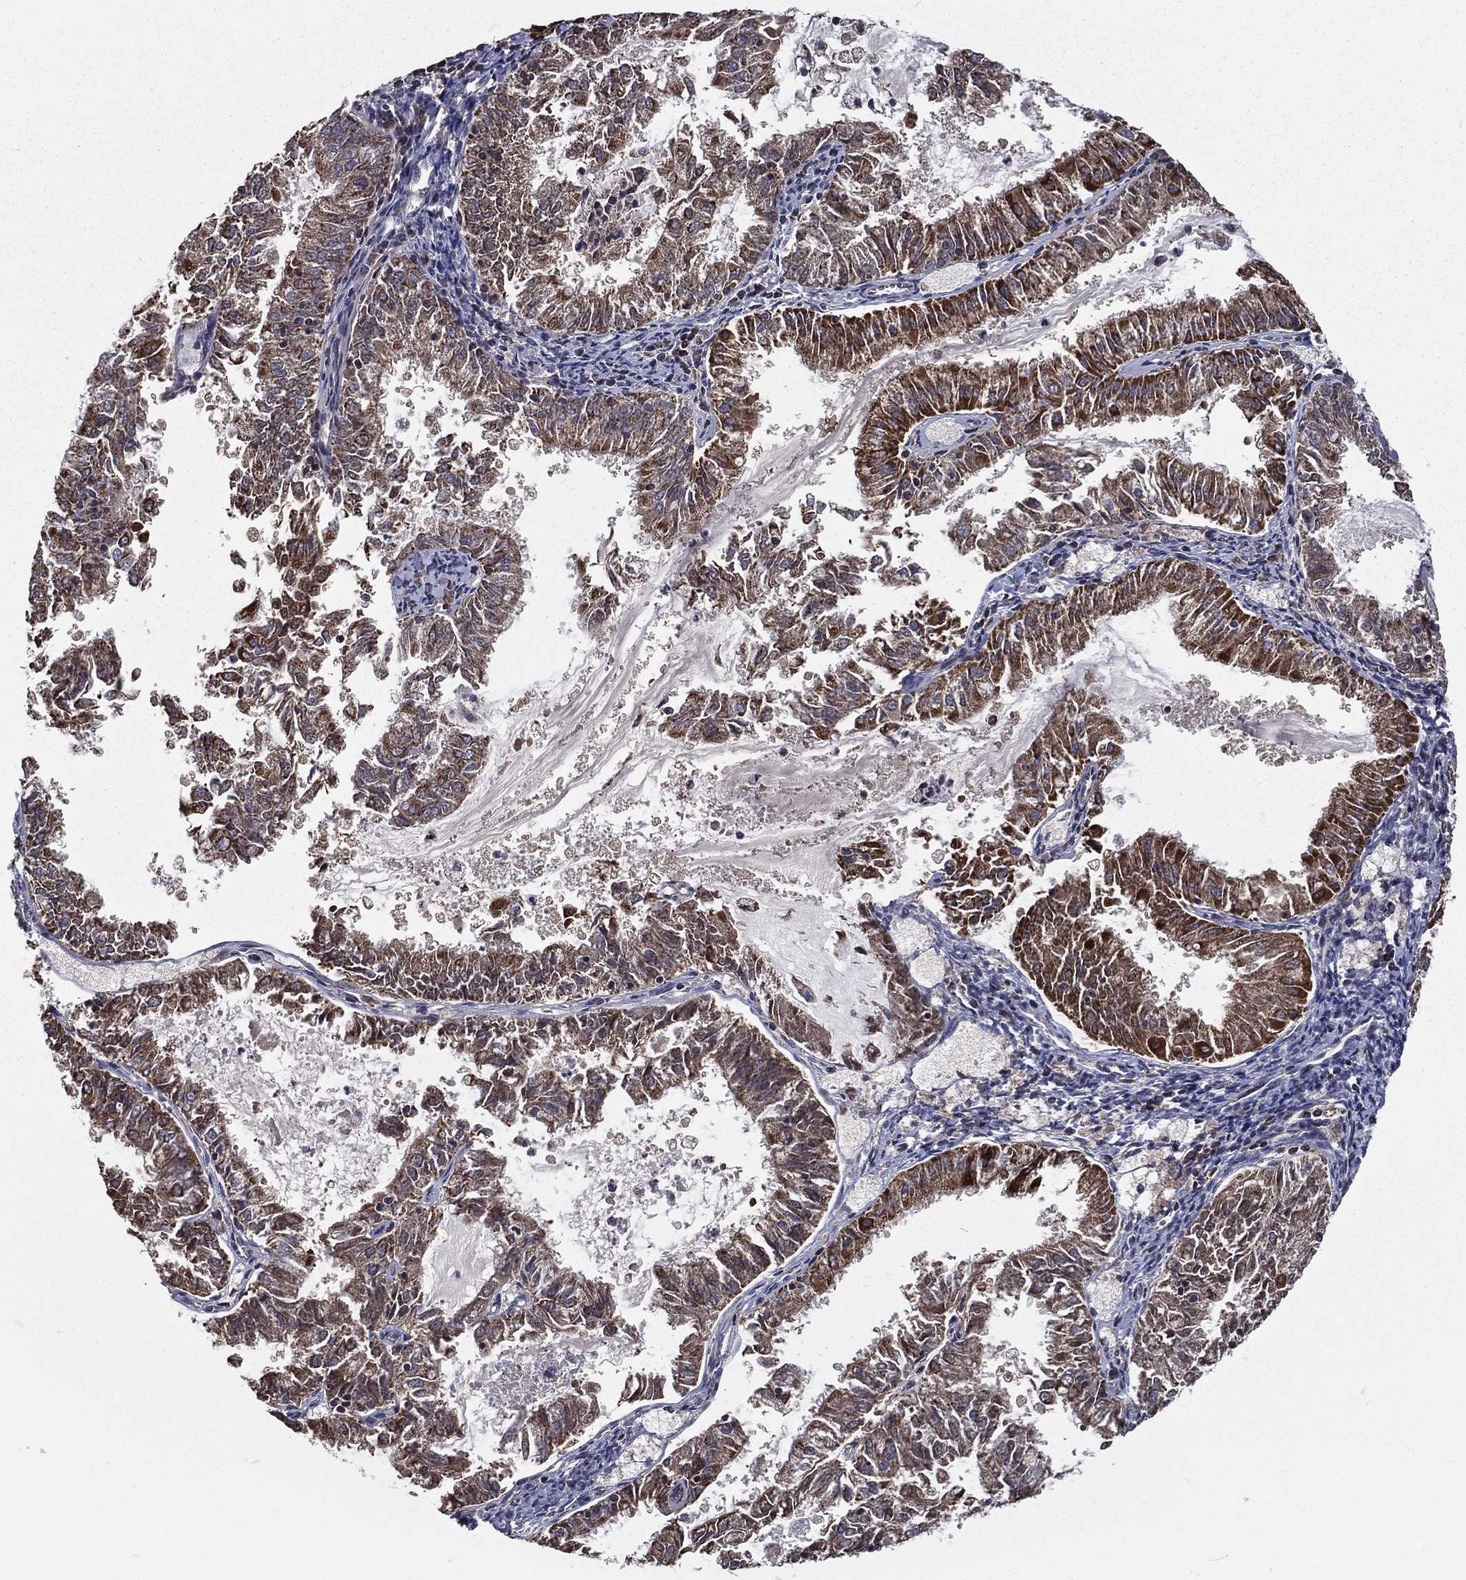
{"staining": {"intensity": "moderate", "quantity": "25%-75%", "location": "cytoplasmic/membranous"}, "tissue": "endometrial cancer", "cell_type": "Tumor cells", "image_type": "cancer", "snomed": [{"axis": "morphology", "description": "Adenocarcinoma, NOS"}, {"axis": "topography", "description": "Endometrium"}], "caption": "This is an image of immunohistochemistry (IHC) staining of endometrial cancer, which shows moderate positivity in the cytoplasmic/membranous of tumor cells.", "gene": "RIGI", "patient": {"sex": "female", "age": 57}}